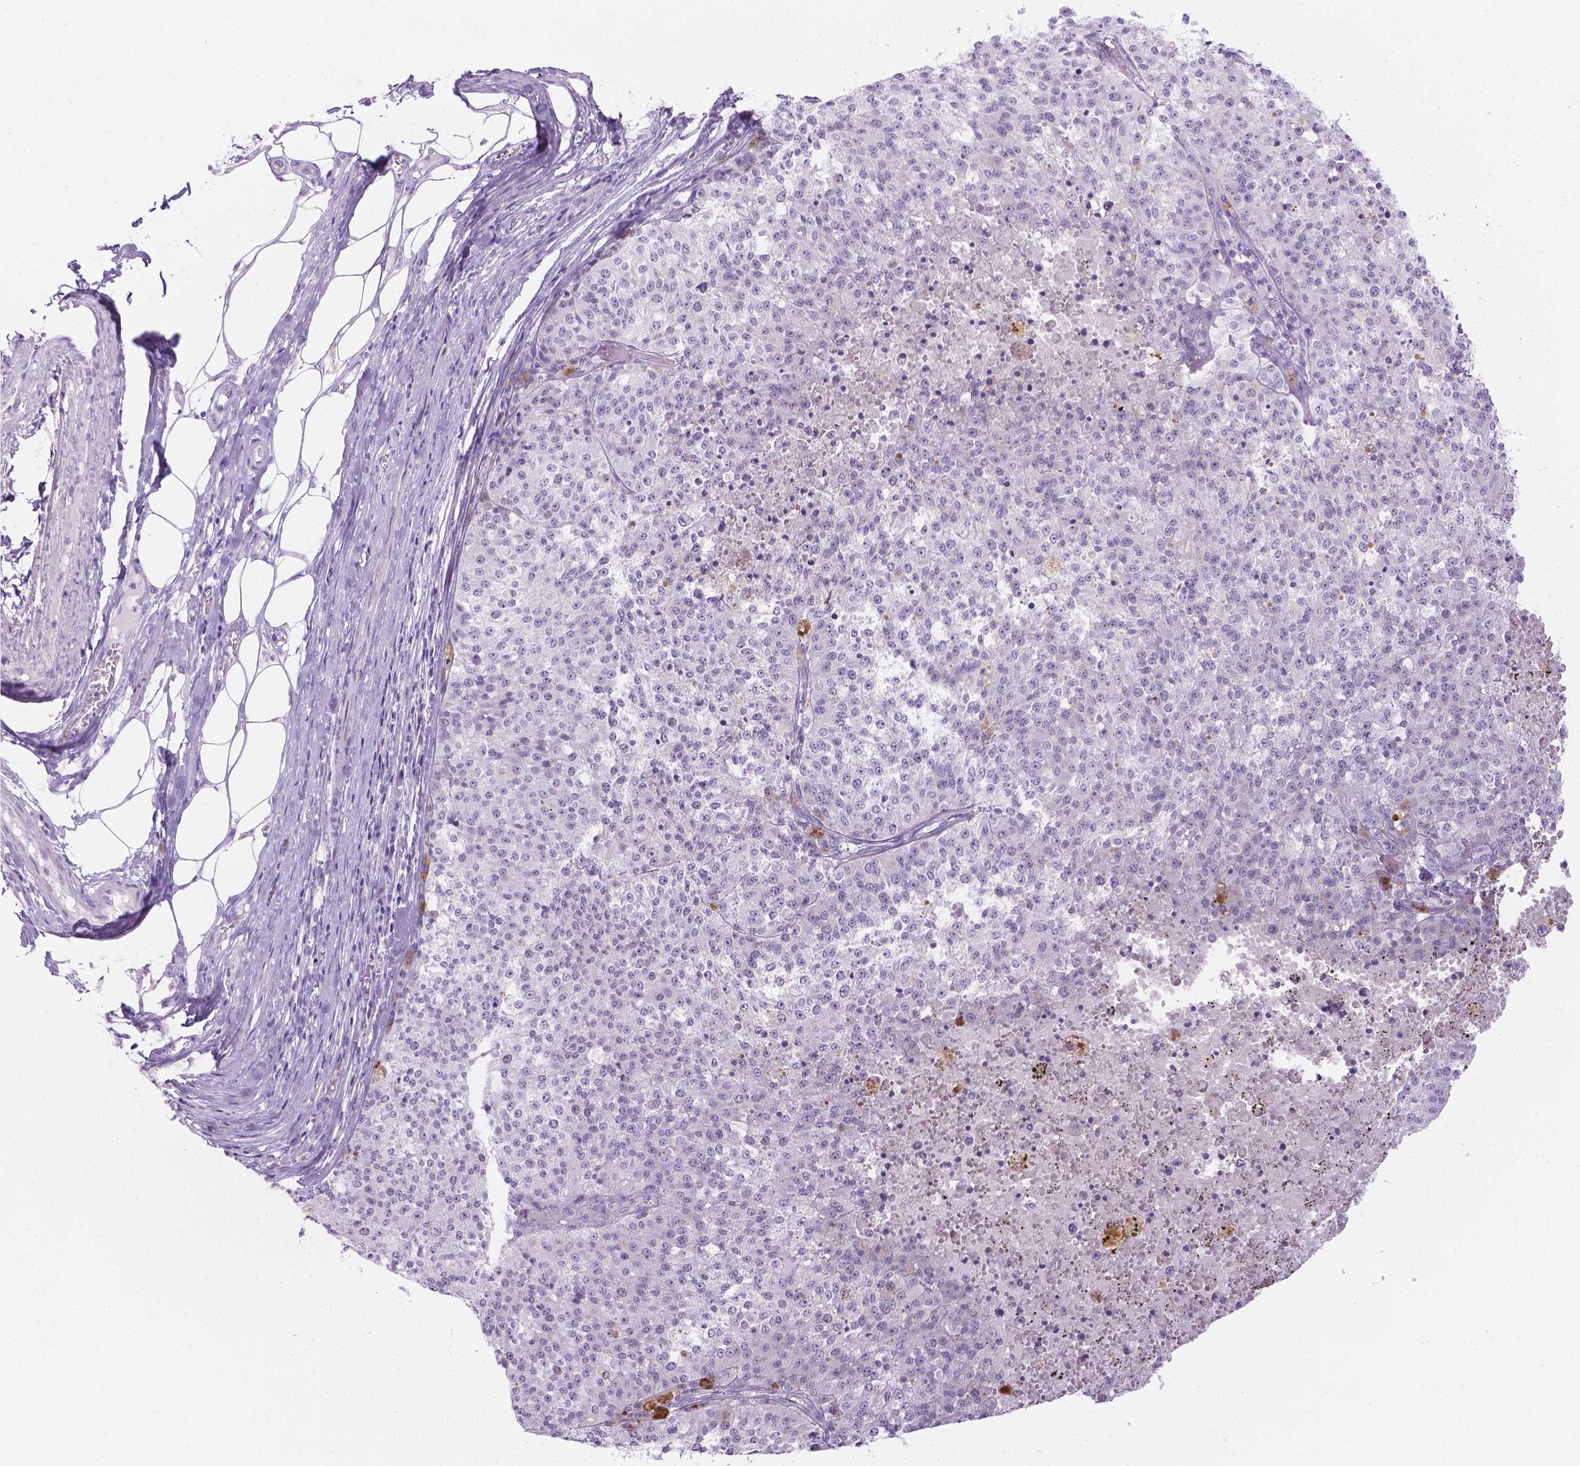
{"staining": {"intensity": "negative", "quantity": "none", "location": "none"}, "tissue": "melanoma", "cell_type": "Tumor cells", "image_type": "cancer", "snomed": [{"axis": "morphology", "description": "Malignant melanoma, Metastatic site"}, {"axis": "topography", "description": "Lymph node"}], "caption": "Malignant melanoma (metastatic site) stained for a protein using immunohistochemistry shows no positivity tumor cells.", "gene": "SPAG6", "patient": {"sex": "female", "age": 64}}